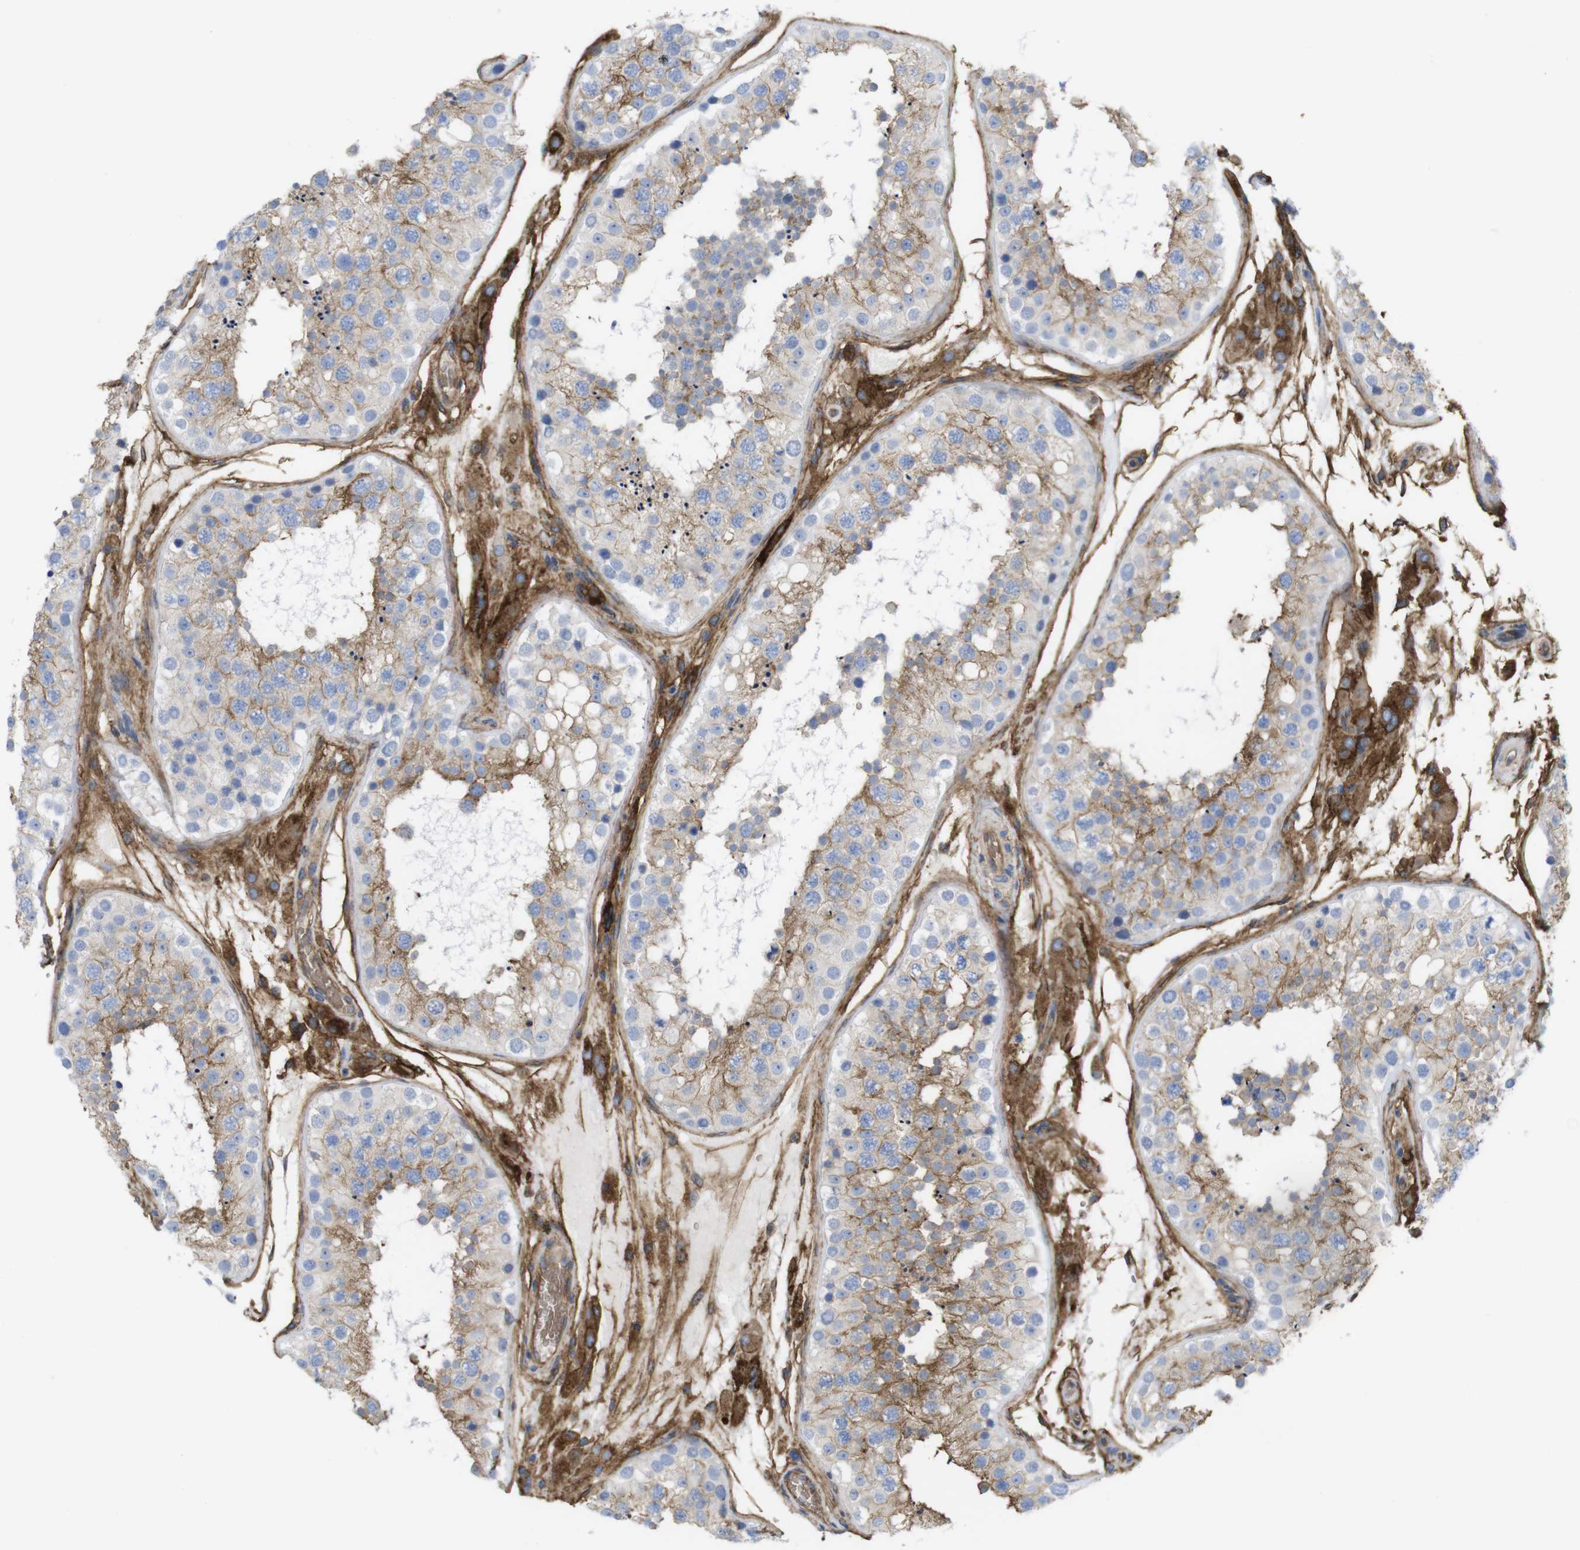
{"staining": {"intensity": "weak", "quantity": "<25%", "location": "cytoplasmic/membranous"}, "tissue": "testis", "cell_type": "Cells in seminiferous ducts", "image_type": "normal", "snomed": [{"axis": "morphology", "description": "Normal tissue, NOS"}, {"axis": "topography", "description": "Testis"}], "caption": "Image shows no protein positivity in cells in seminiferous ducts of benign testis.", "gene": "CYBRD1", "patient": {"sex": "male", "age": 26}}